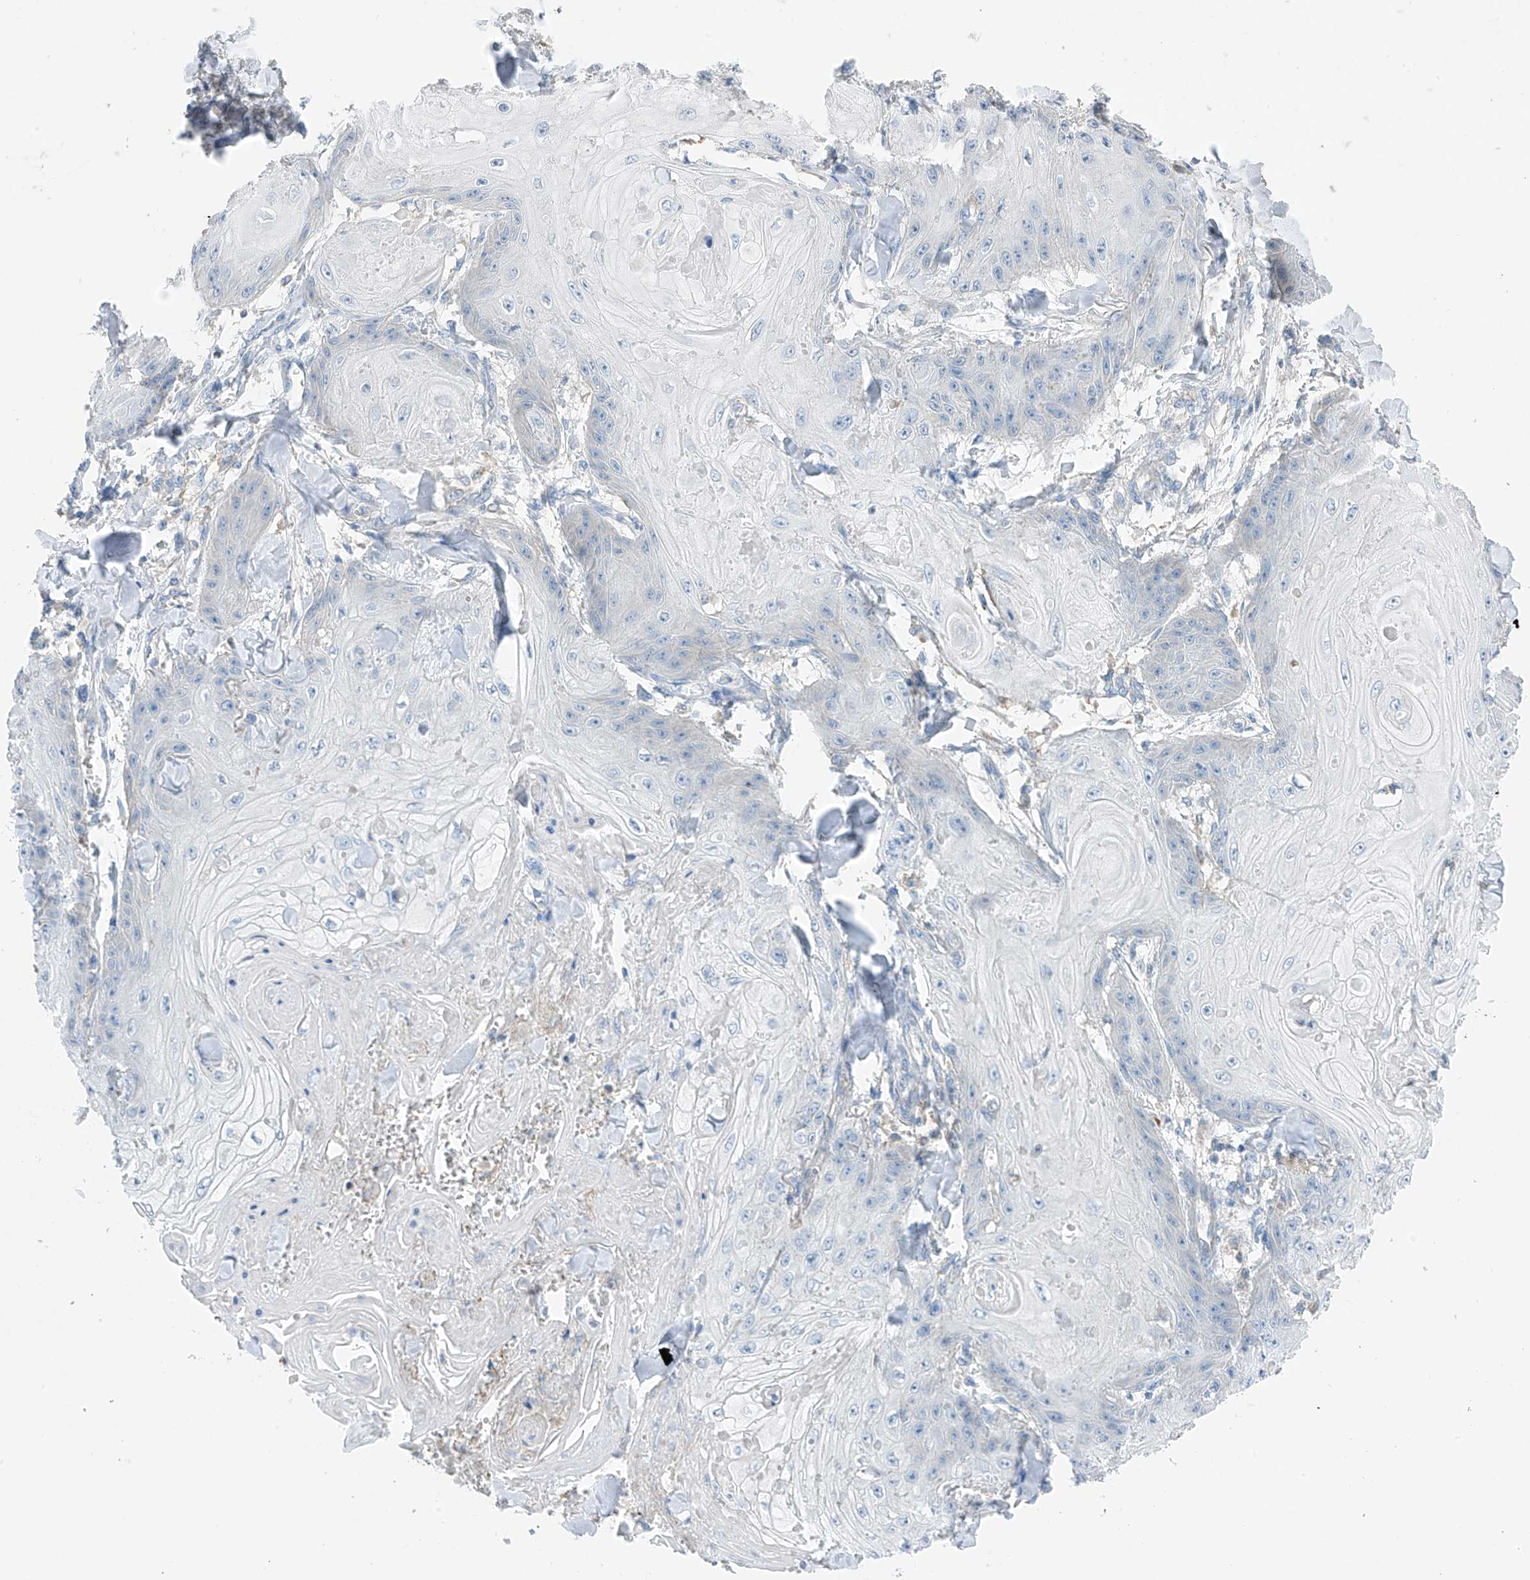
{"staining": {"intensity": "negative", "quantity": "none", "location": "none"}, "tissue": "skin cancer", "cell_type": "Tumor cells", "image_type": "cancer", "snomed": [{"axis": "morphology", "description": "Squamous cell carcinoma, NOS"}, {"axis": "topography", "description": "Skin"}], "caption": "The image shows no staining of tumor cells in skin cancer (squamous cell carcinoma). Brightfield microscopy of immunohistochemistry (IHC) stained with DAB (brown) and hematoxylin (blue), captured at high magnification.", "gene": "NALCN", "patient": {"sex": "male", "age": 74}}